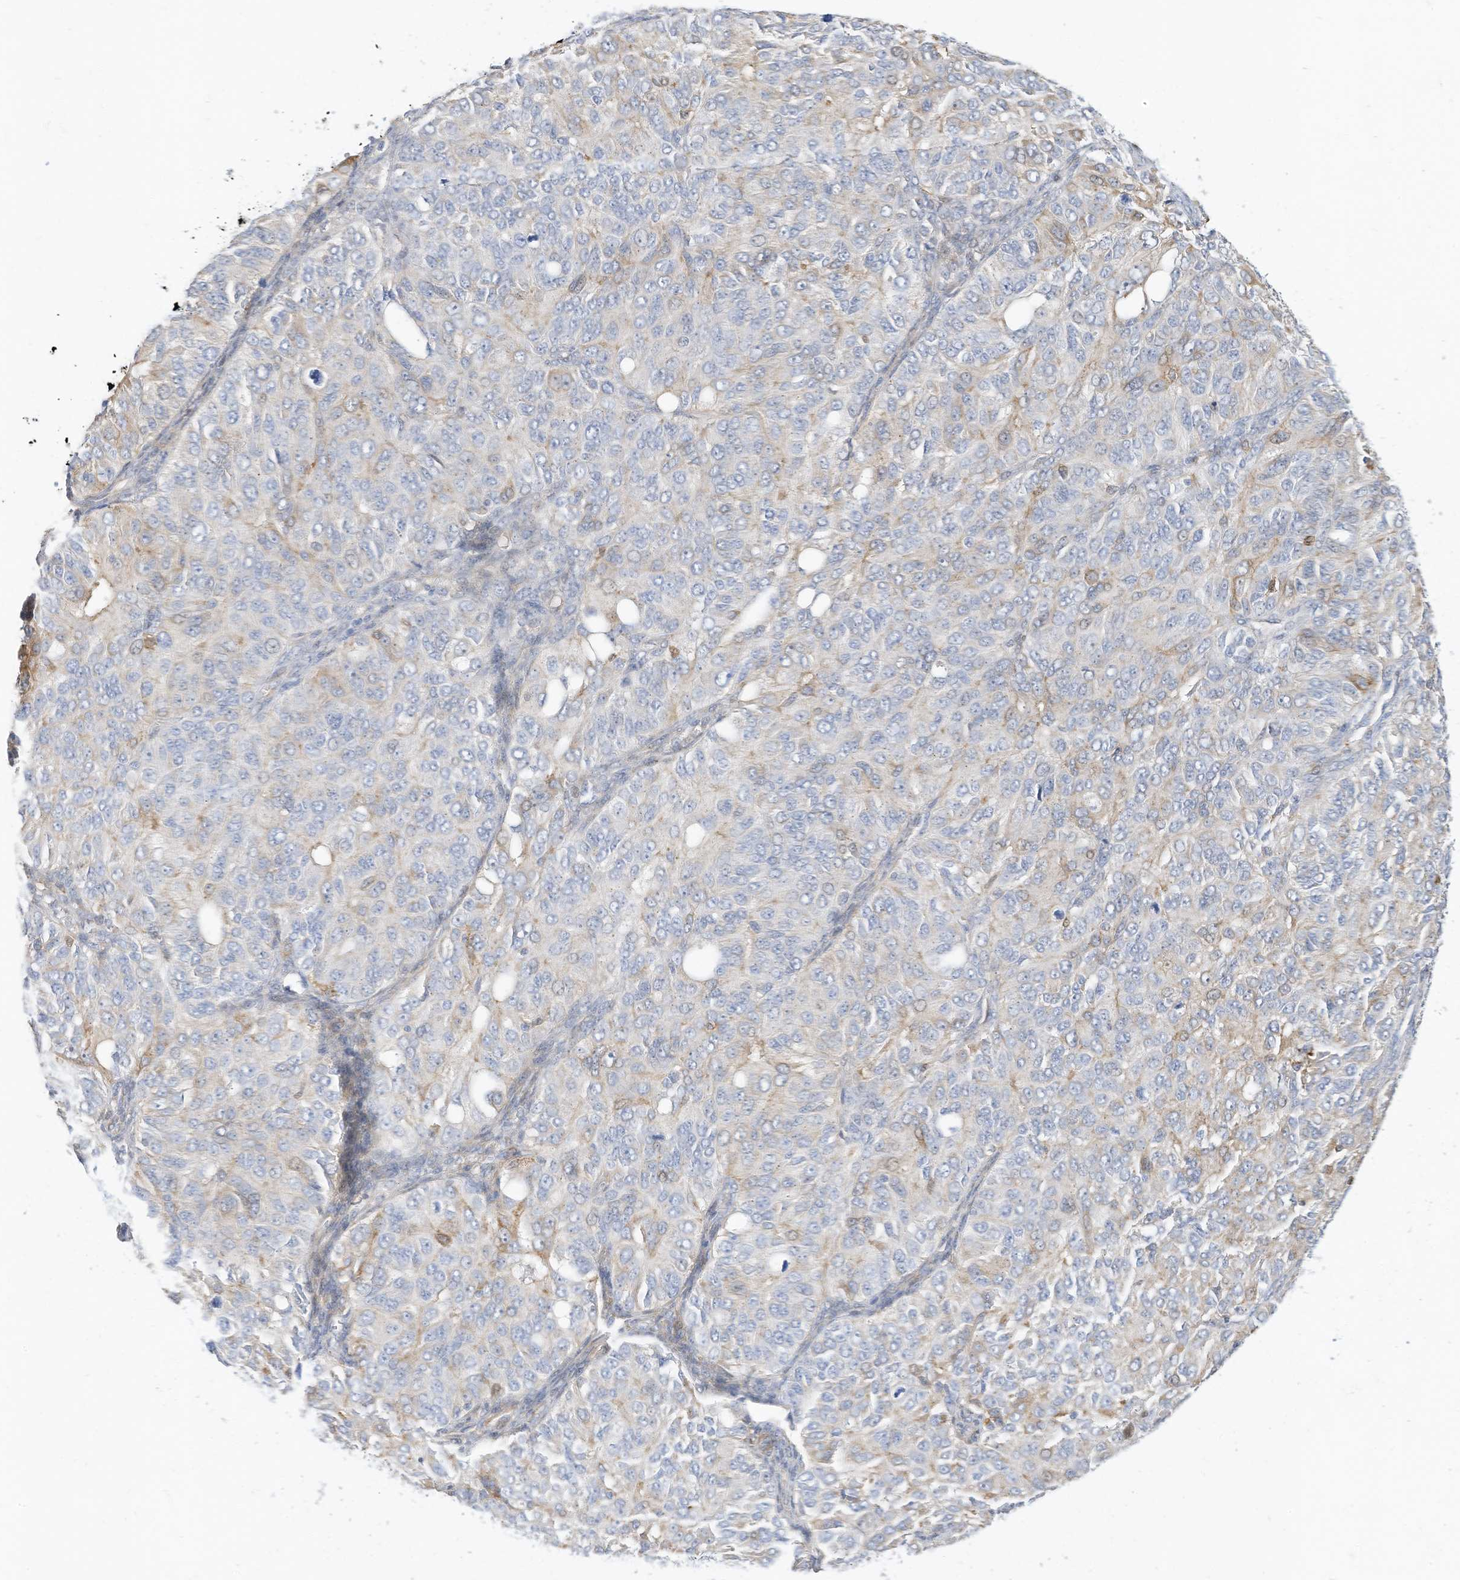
{"staining": {"intensity": "negative", "quantity": "none", "location": "none"}, "tissue": "ovarian cancer", "cell_type": "Tumor cells", "image_type": "cancer", "snomed": [{"axis": "morphology", "description": "Carcinoma, endometroid"}, {"axis": "topography", "description": "Ovary"}], "caption": "Immunohistochemistry photomicrograph of human ovarian endometroid carcinoma stained for a protein (brown), which demonstrates no positivity in tumor cells.", "gene": "ATP13A1", "patient": {"sex": "female", "age": 51}}